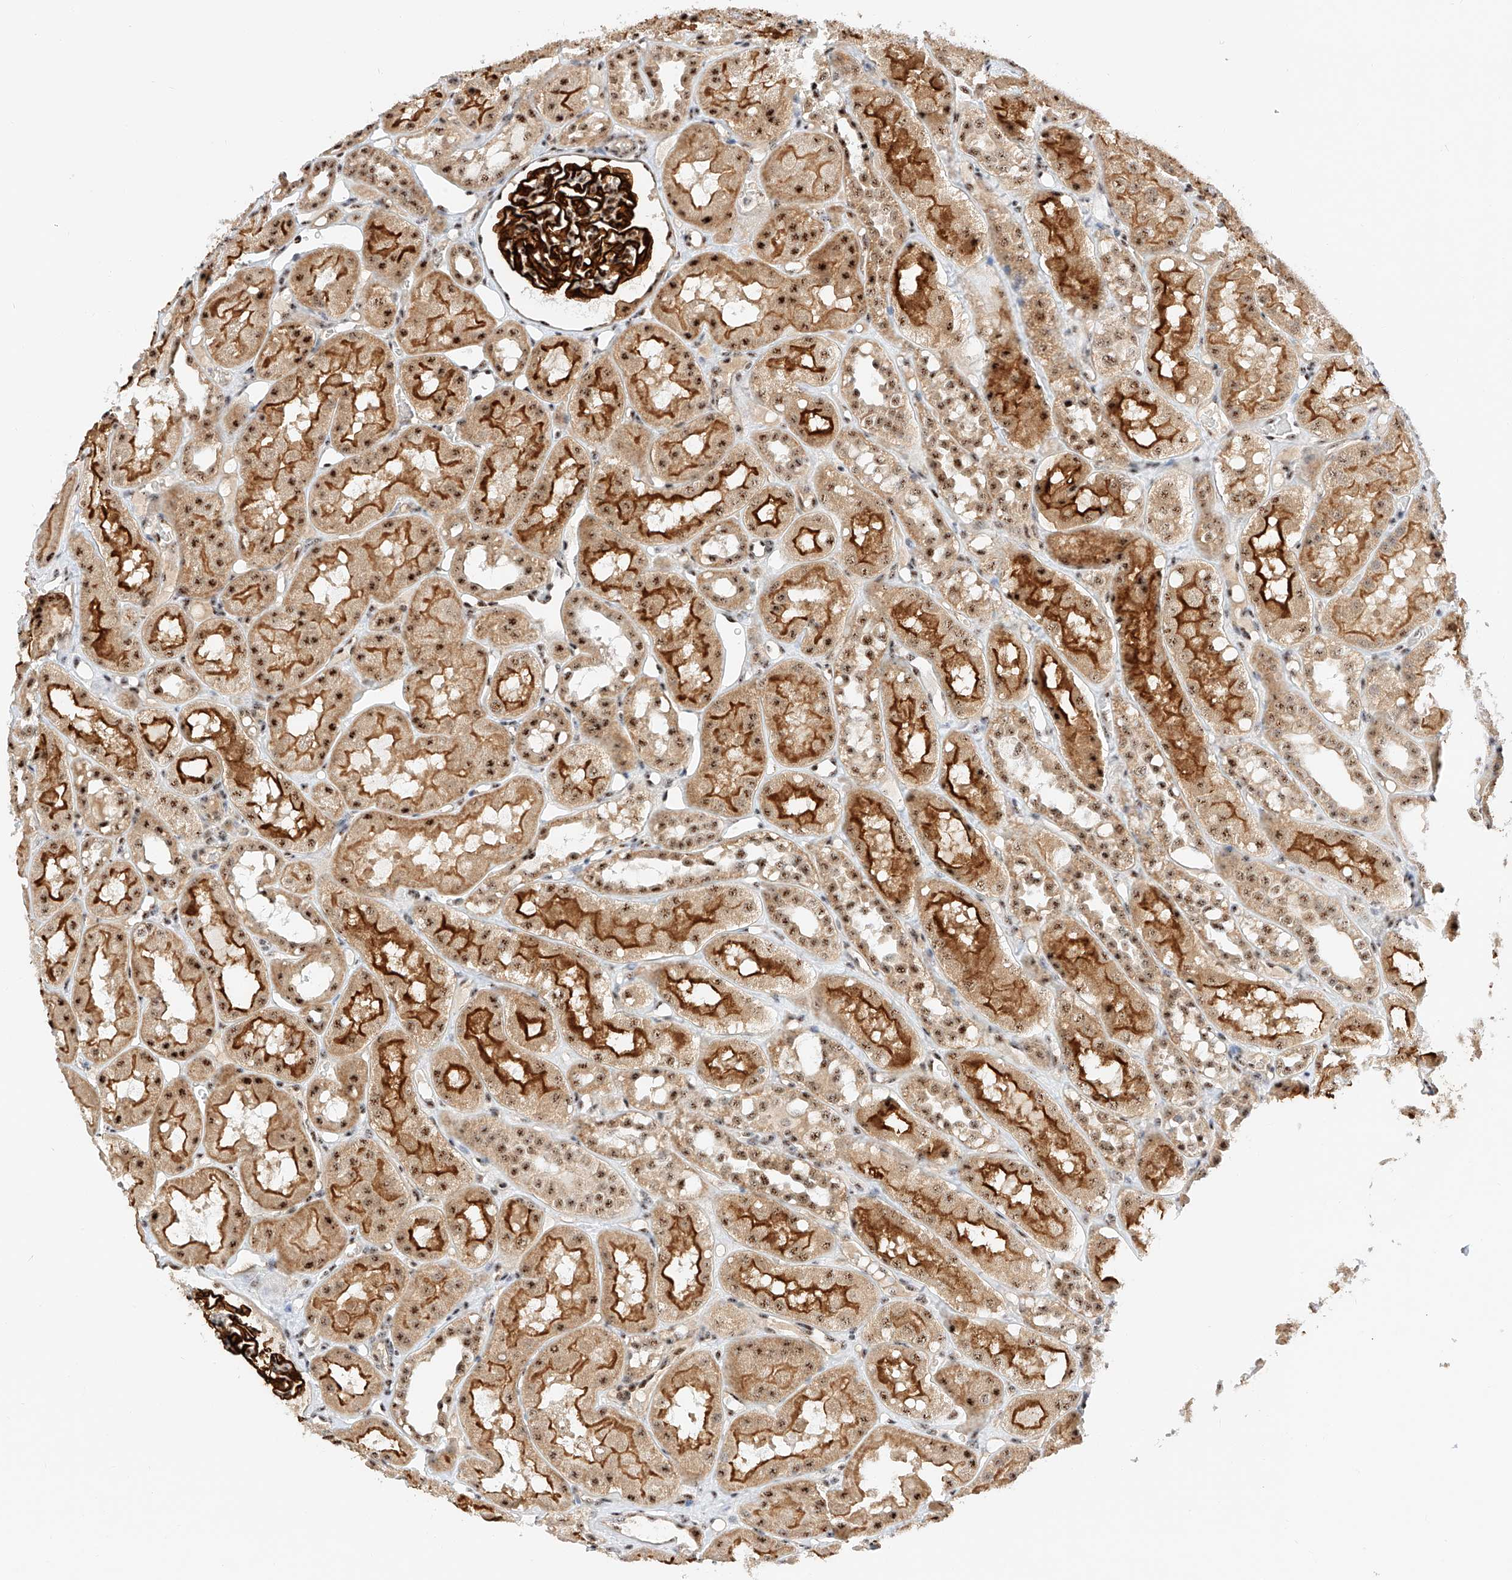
{"staining": {"intensity": "strong", "quantity": ">75%", "location": "cytoplasmic/membranous"}, "tissue": "kidney", "cell_type": "Cells in glomeruli", "image_type": "normal", "snomed": [{"axis": "morphology", "description": "Normal tissue, NOS"}, {"axis": "topography", "description": "Kidney"}], "caption": "DAB immunohistochemical staining of normal kidney exhibits strong cytoplasmic/membranous protein positivity in approximately >75% of cells in glomeruli.", "gene": "ATXN7L2", "patient": {"sex": "male", "age": 16}}